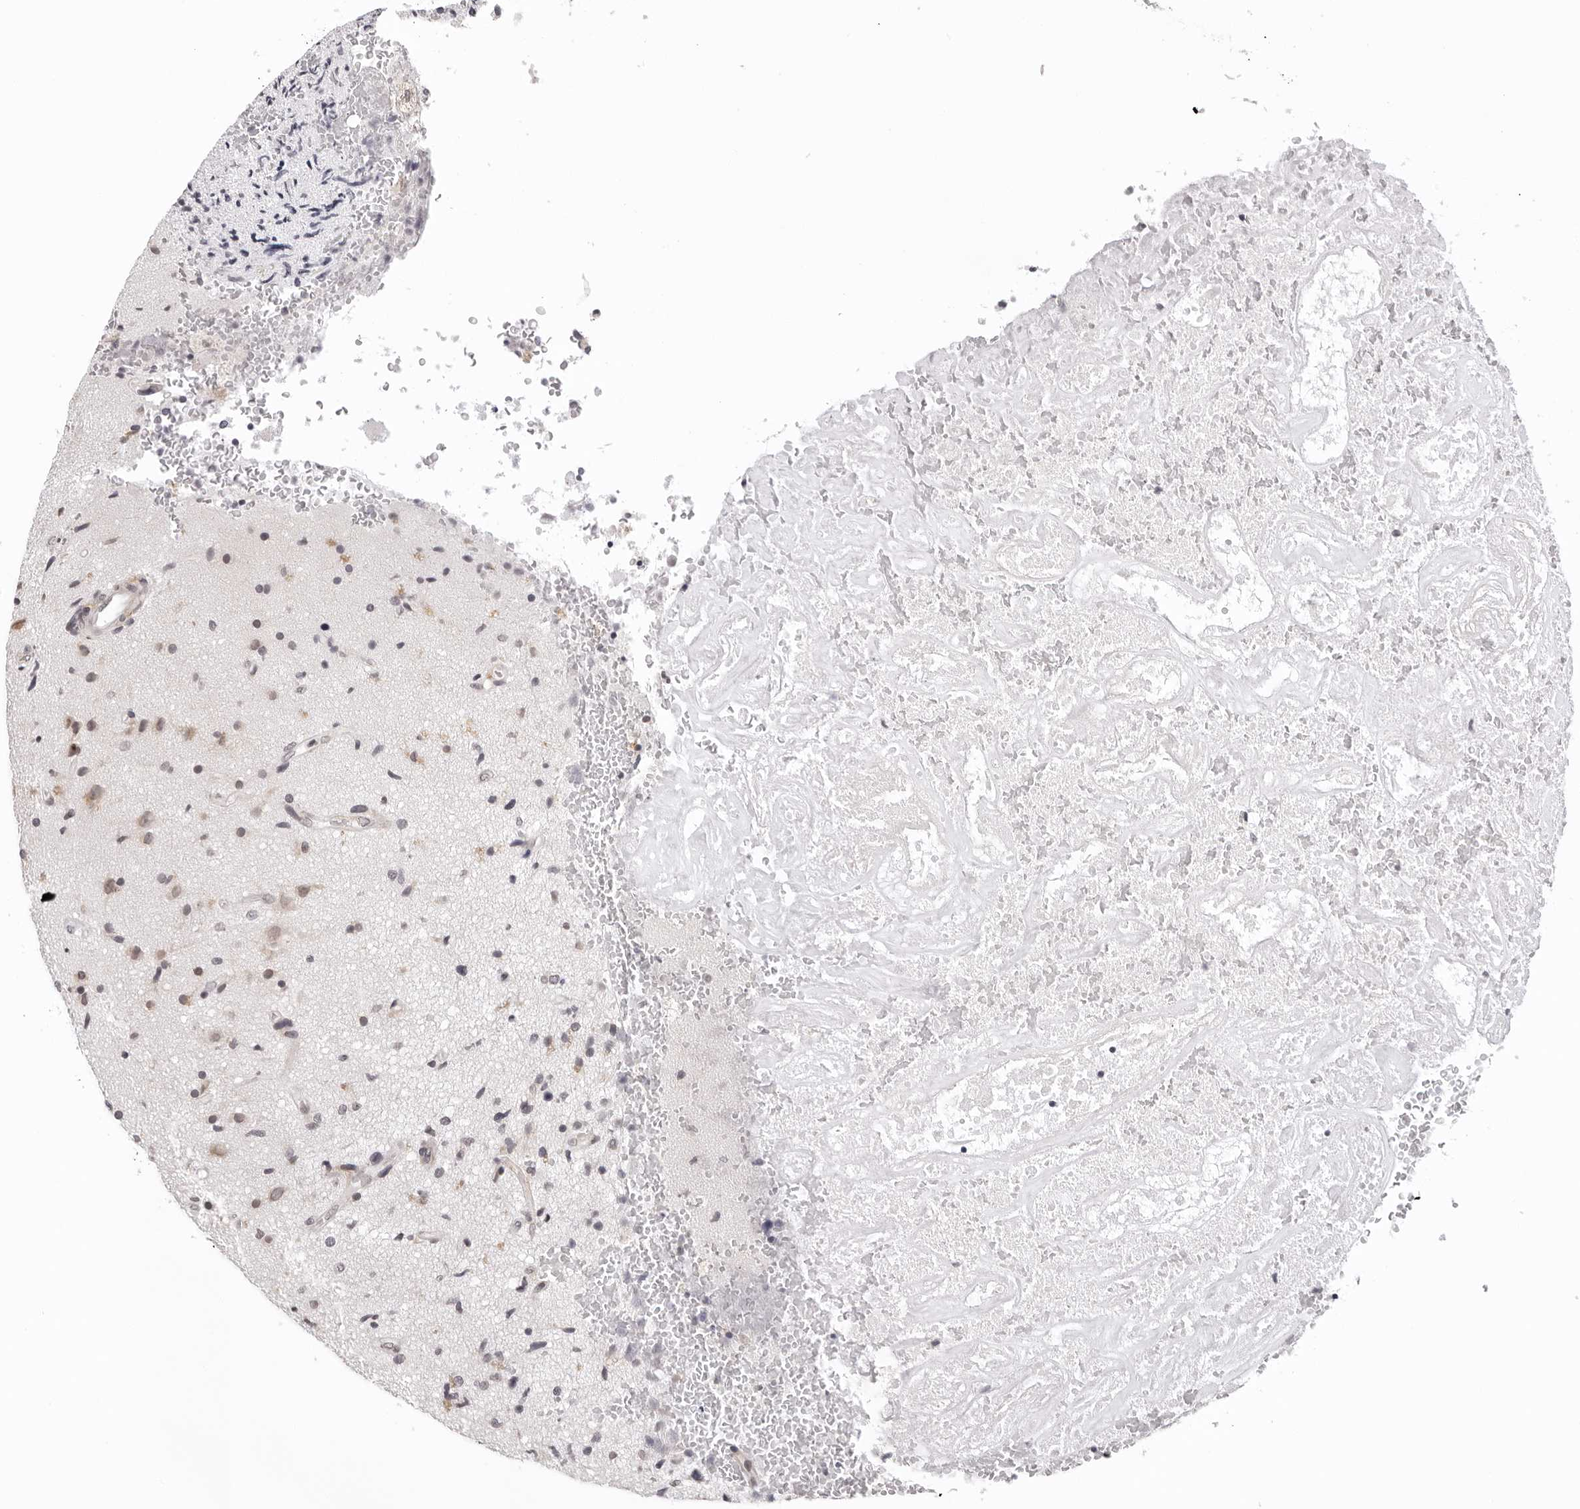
{"staining": {"intensity": "weak", "quantity": "<25%", "location": "cytoplasmic/membranous"}, "tissue": "glioma", "cell_type": "Tumor cells", "image_type": "cancer", "snomed": [{"axis": "morphology", "description": "Glioma, malignant, High grade"}, {"axis": "topography", "description": "Brain"}], "caption": "This is an immunohistochemistry image of human glioma. There is no expression in tumor cells.", "gene": "IL17RA", "patient": {"sex": "male", "age": 72}}